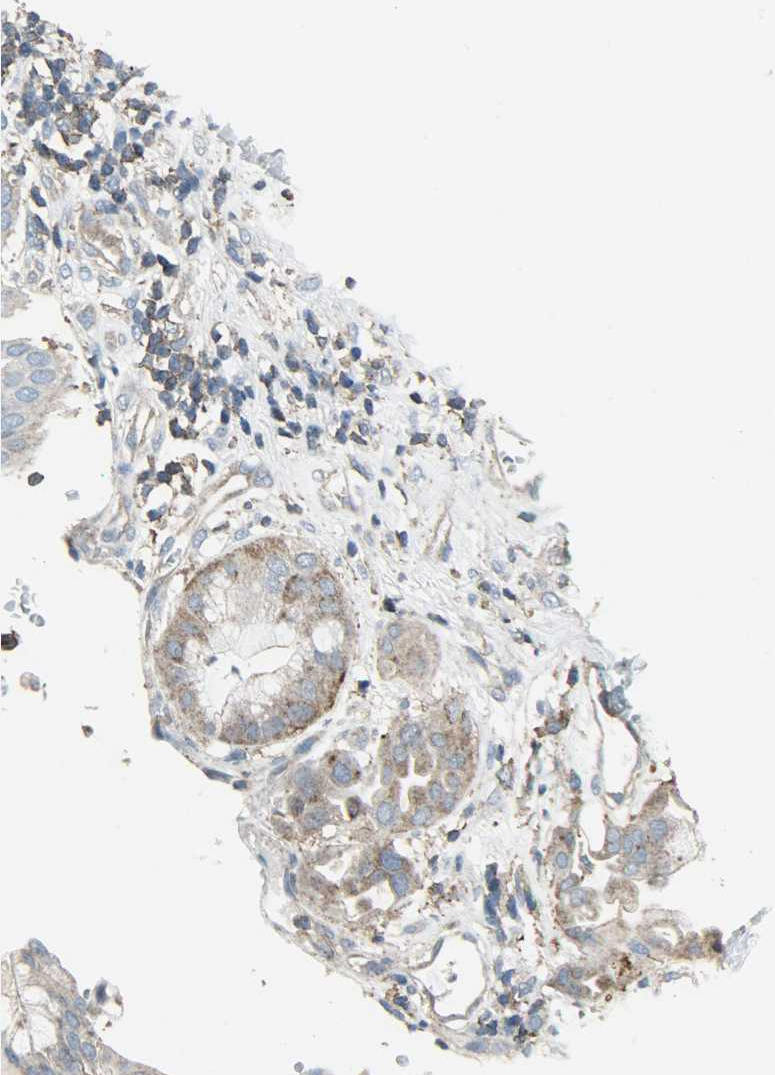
{"staining": {"intensity": "weak", "quantity": ">75%", "location": "cytoplasmic/membranous"}, "tissue": "pancreatic cancer", "cell_type": "Tumor cells", "image_type": "cancer", "snomed": [{"axis": "morphology", "description": "Adenocarcinoma, NOS"}, {"axis": "morphology", "description": "Adenocarcinoma, metastatic, NOS"}, {"axis": "topography", "description": "Lymph node"}, {"axis": "topography", "description": "Pancreas"}, {"axis": "topography", "description": "Duodenum"}], "caption": "Protein expression analysis of human pancreatic cancer reveals weak cytoplasmic/membranous expression in approximately >75% of tumor cells.", "gene": "DNAJA4", "patient": {"sex": "female", "age": 64}}